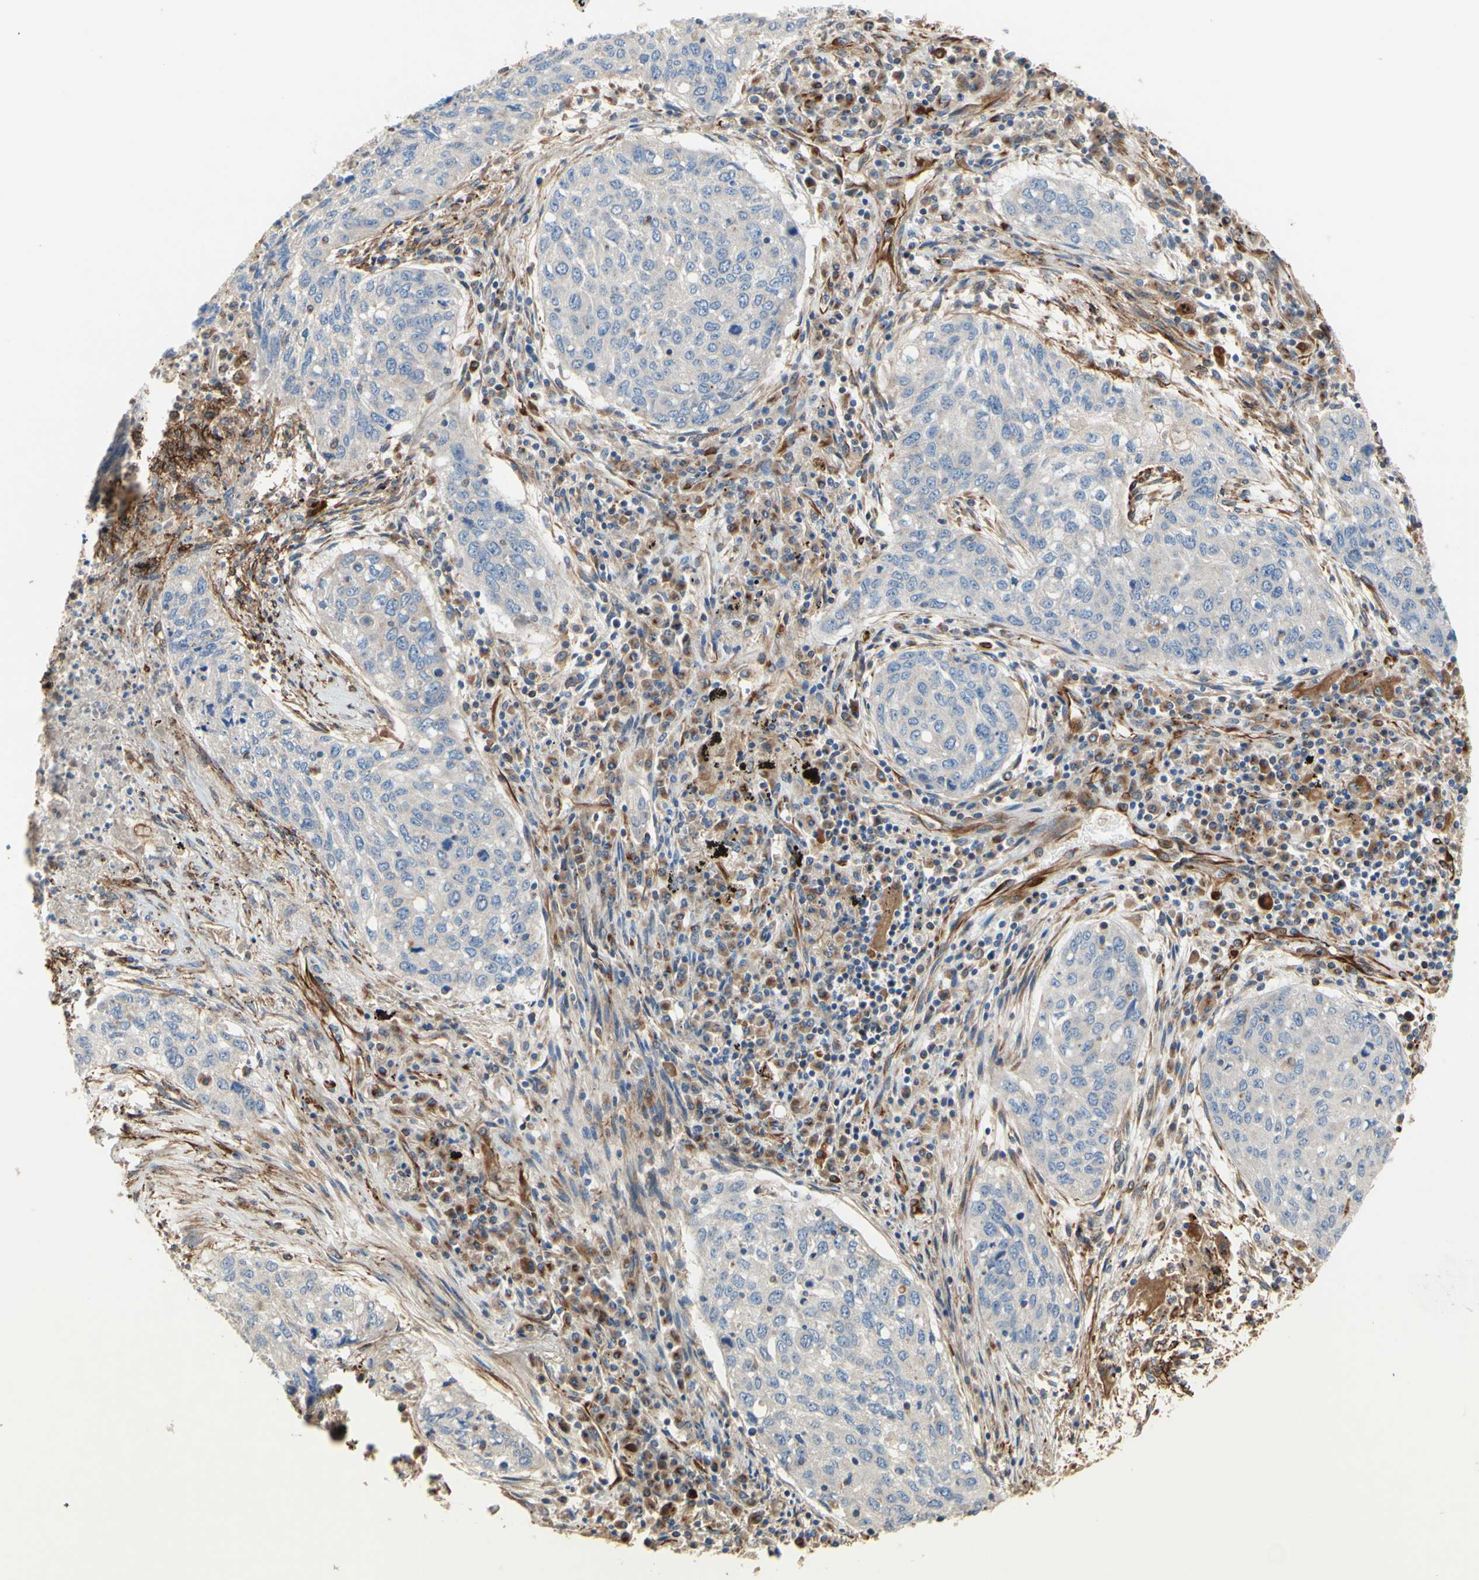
{"staining": {"intensity": "negative", "quantity": "none", "location": "none"}, "tissue": "lung cancer", "cell_type": "Tumor cells", "image_type": "cancer", "snomed": [{"axis": "morphology", "description": "Squamous cell carcinoma, NOS"}, {"axis": "topography", "description": "Lung"}], "caption": "Immunohistochemical staining of lung cancer reveals no significant positivity in tumor cells.", "gene": "TRAF2", "patient": {"sex": "female", "age": 63}}